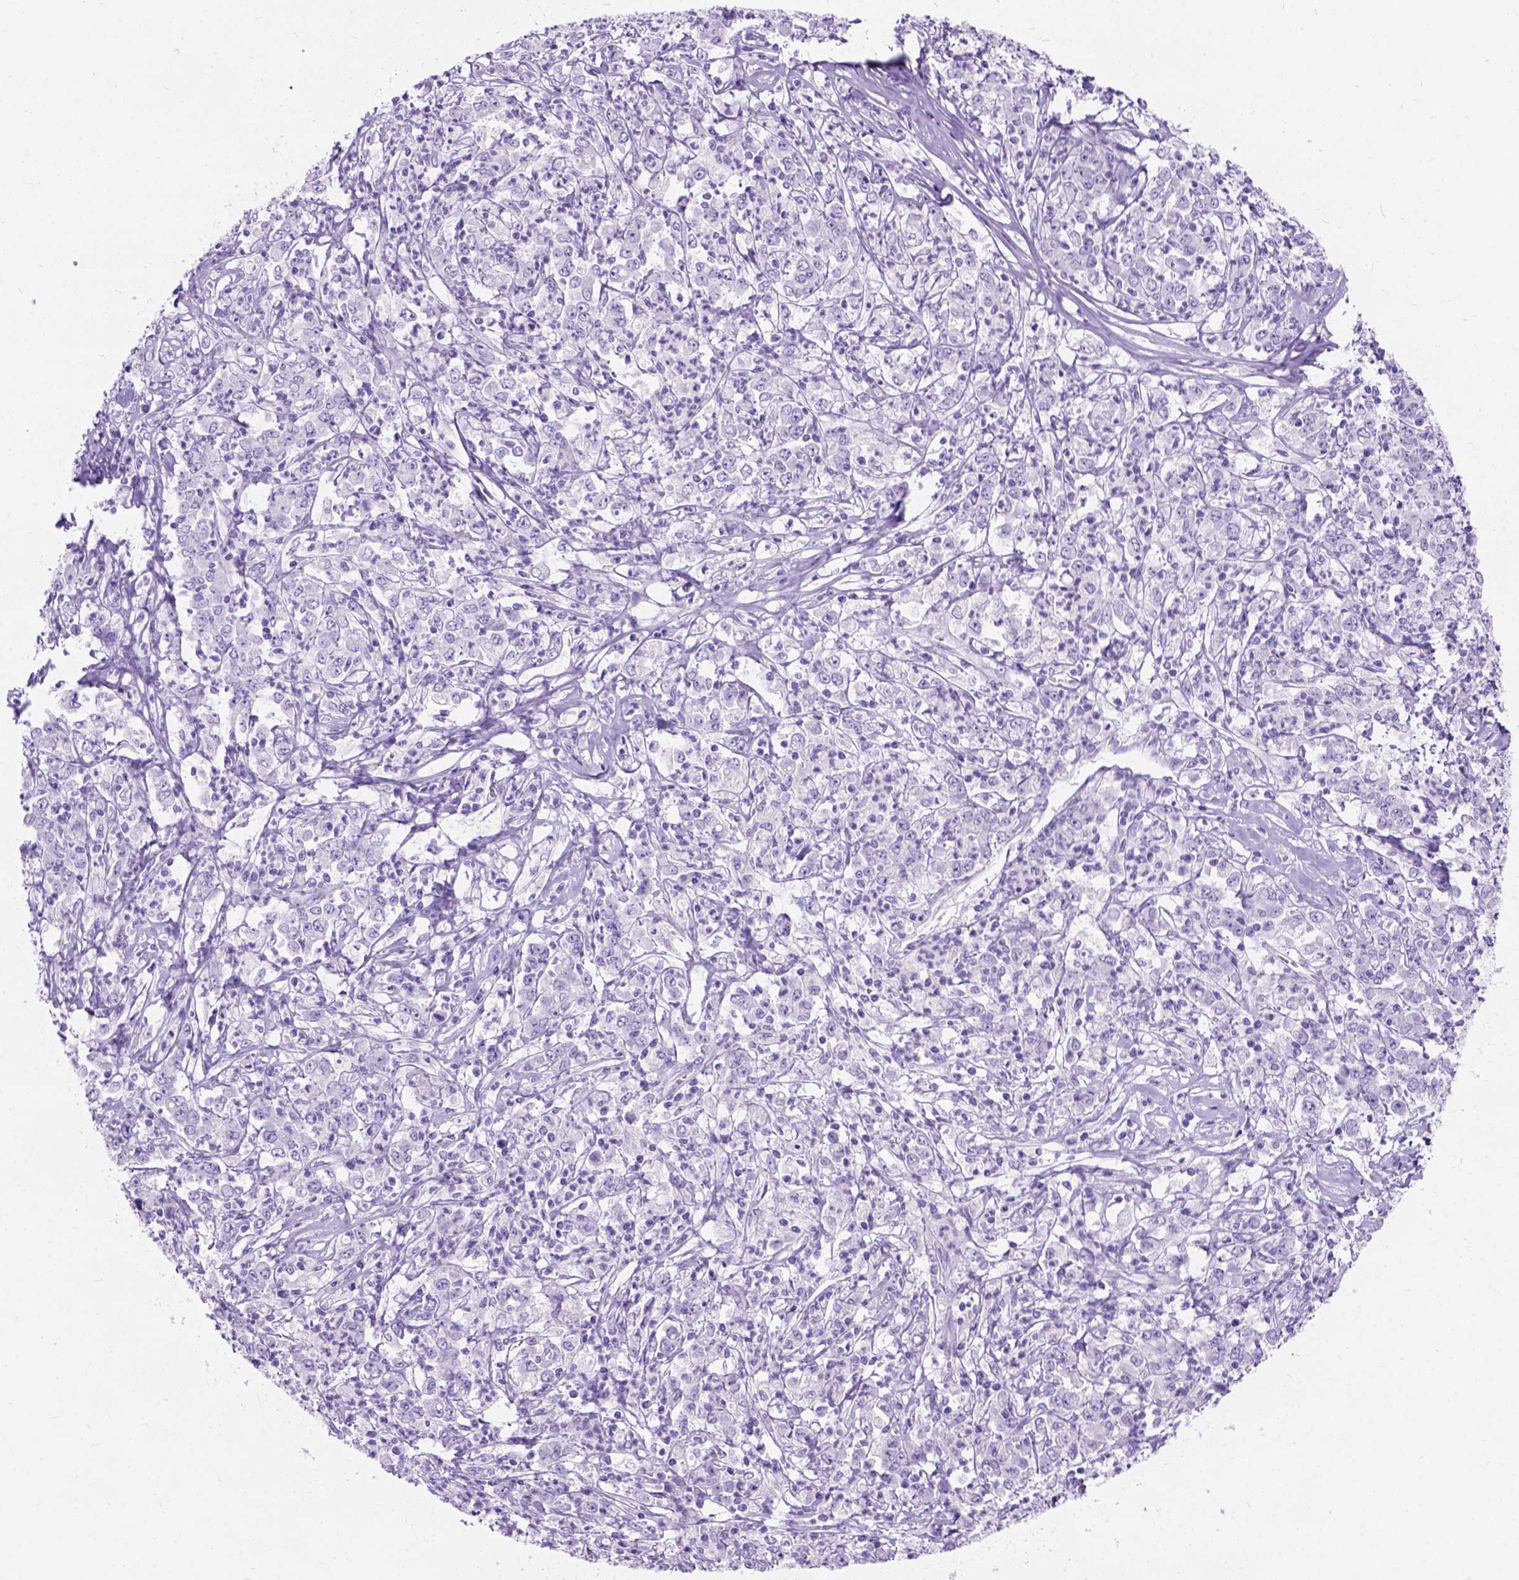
{"staining": {"intensity": "negative", "quantity": "none", "location": "none"}, "tissue": "stomach cancer", "cell_type": "Tumor cells", "image_type": "cancer", "snomed": [{"axis": "morphology", "description": "Adenocarcinoma, NOS"}, {"axis": "topography", "description": "Stomach, lower"}], "caption": "Immunohistochemistry (IHC) histopathology image of human stomach adenocarcinoma stained for a protein (brown), which shows no expression in tumor cells.", "gene": "C7orf57", "patient": {"sex": "female", "age": 71}}